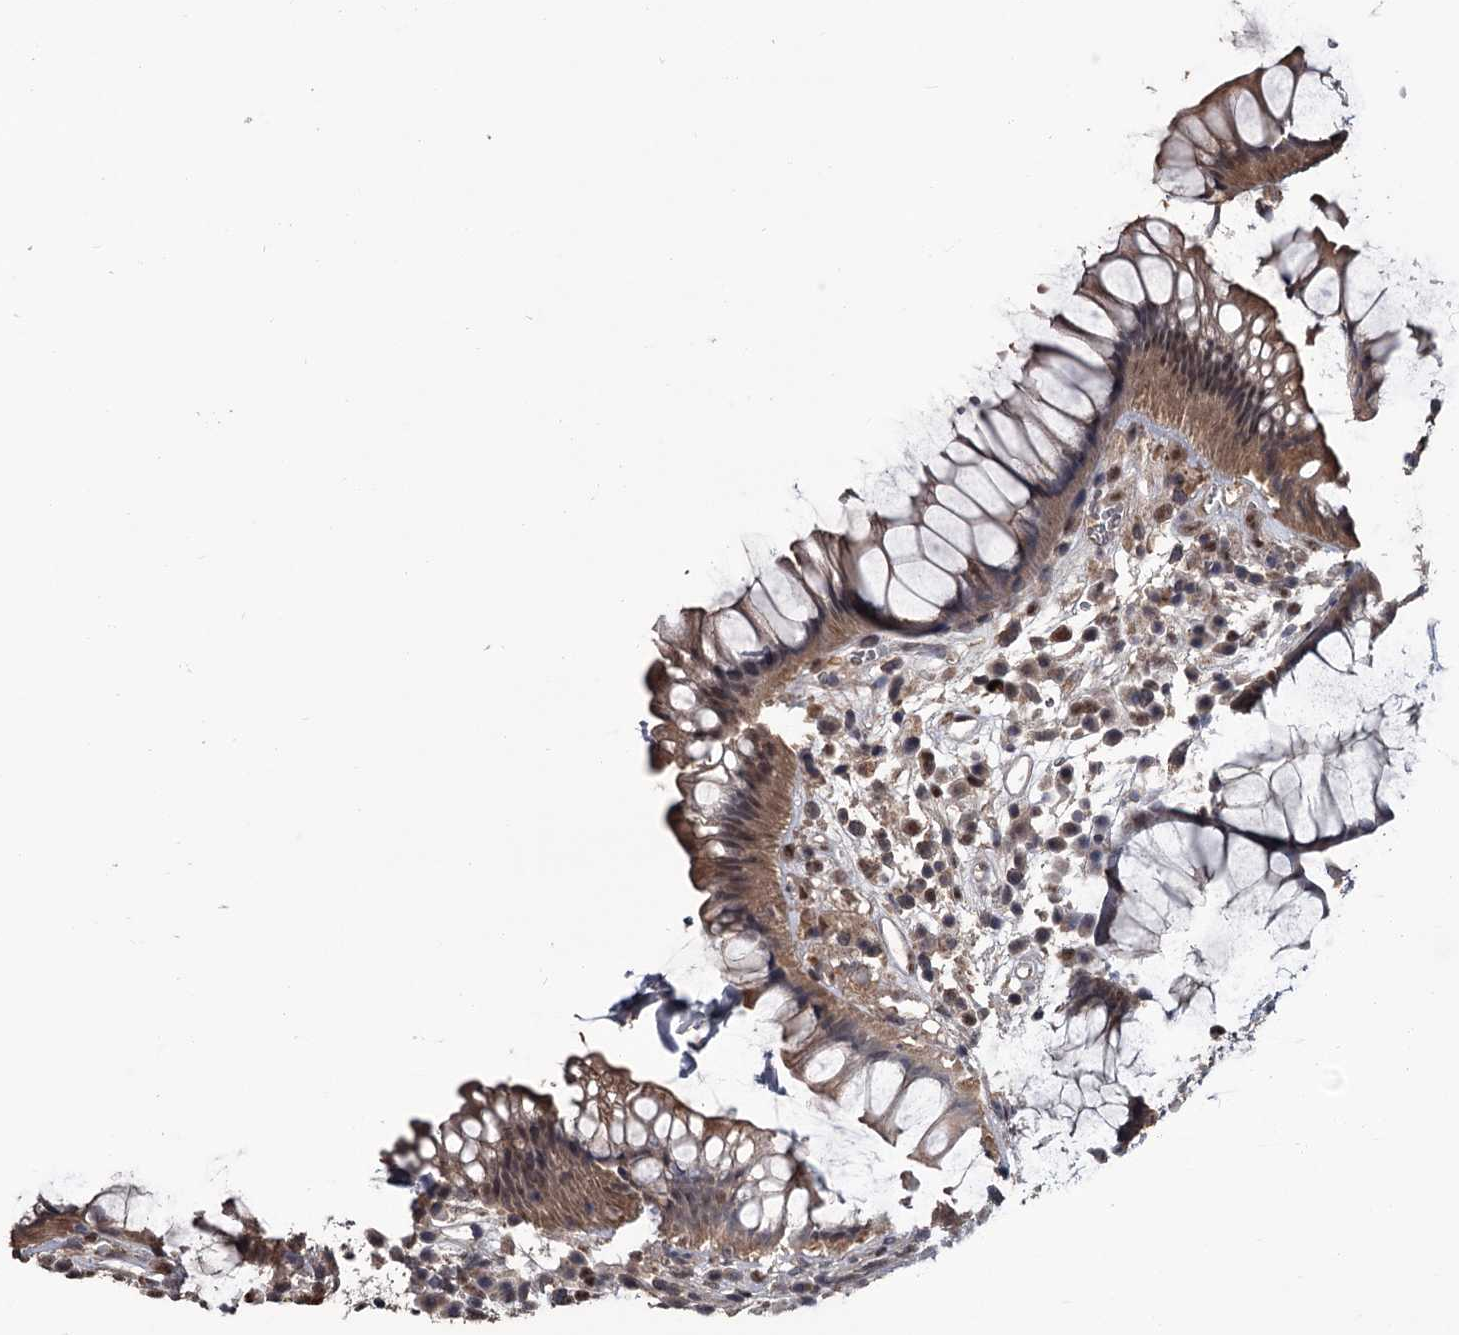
{"staining": {"intensity": "moderate", "quantity": ">75%", "location": "cytoplasmic/membranous,nuclear"}, "tissue": "rectum", "cell_type": "Glandular cells", "image_type": "normal", "snomed": [{"axis": "morphology", "description": "Normal tissue, NOS"}, {"axis": "topography", "description": "Rectum"}], "caption": "Rectum stained with immunohistochemistry (IHC) displays moderate cytoplasmic/membranous,nuclear expression in about >75% of glandular cells.", "gene": "PRPF40B", "patient": {"sex": "male", "age": 51}}